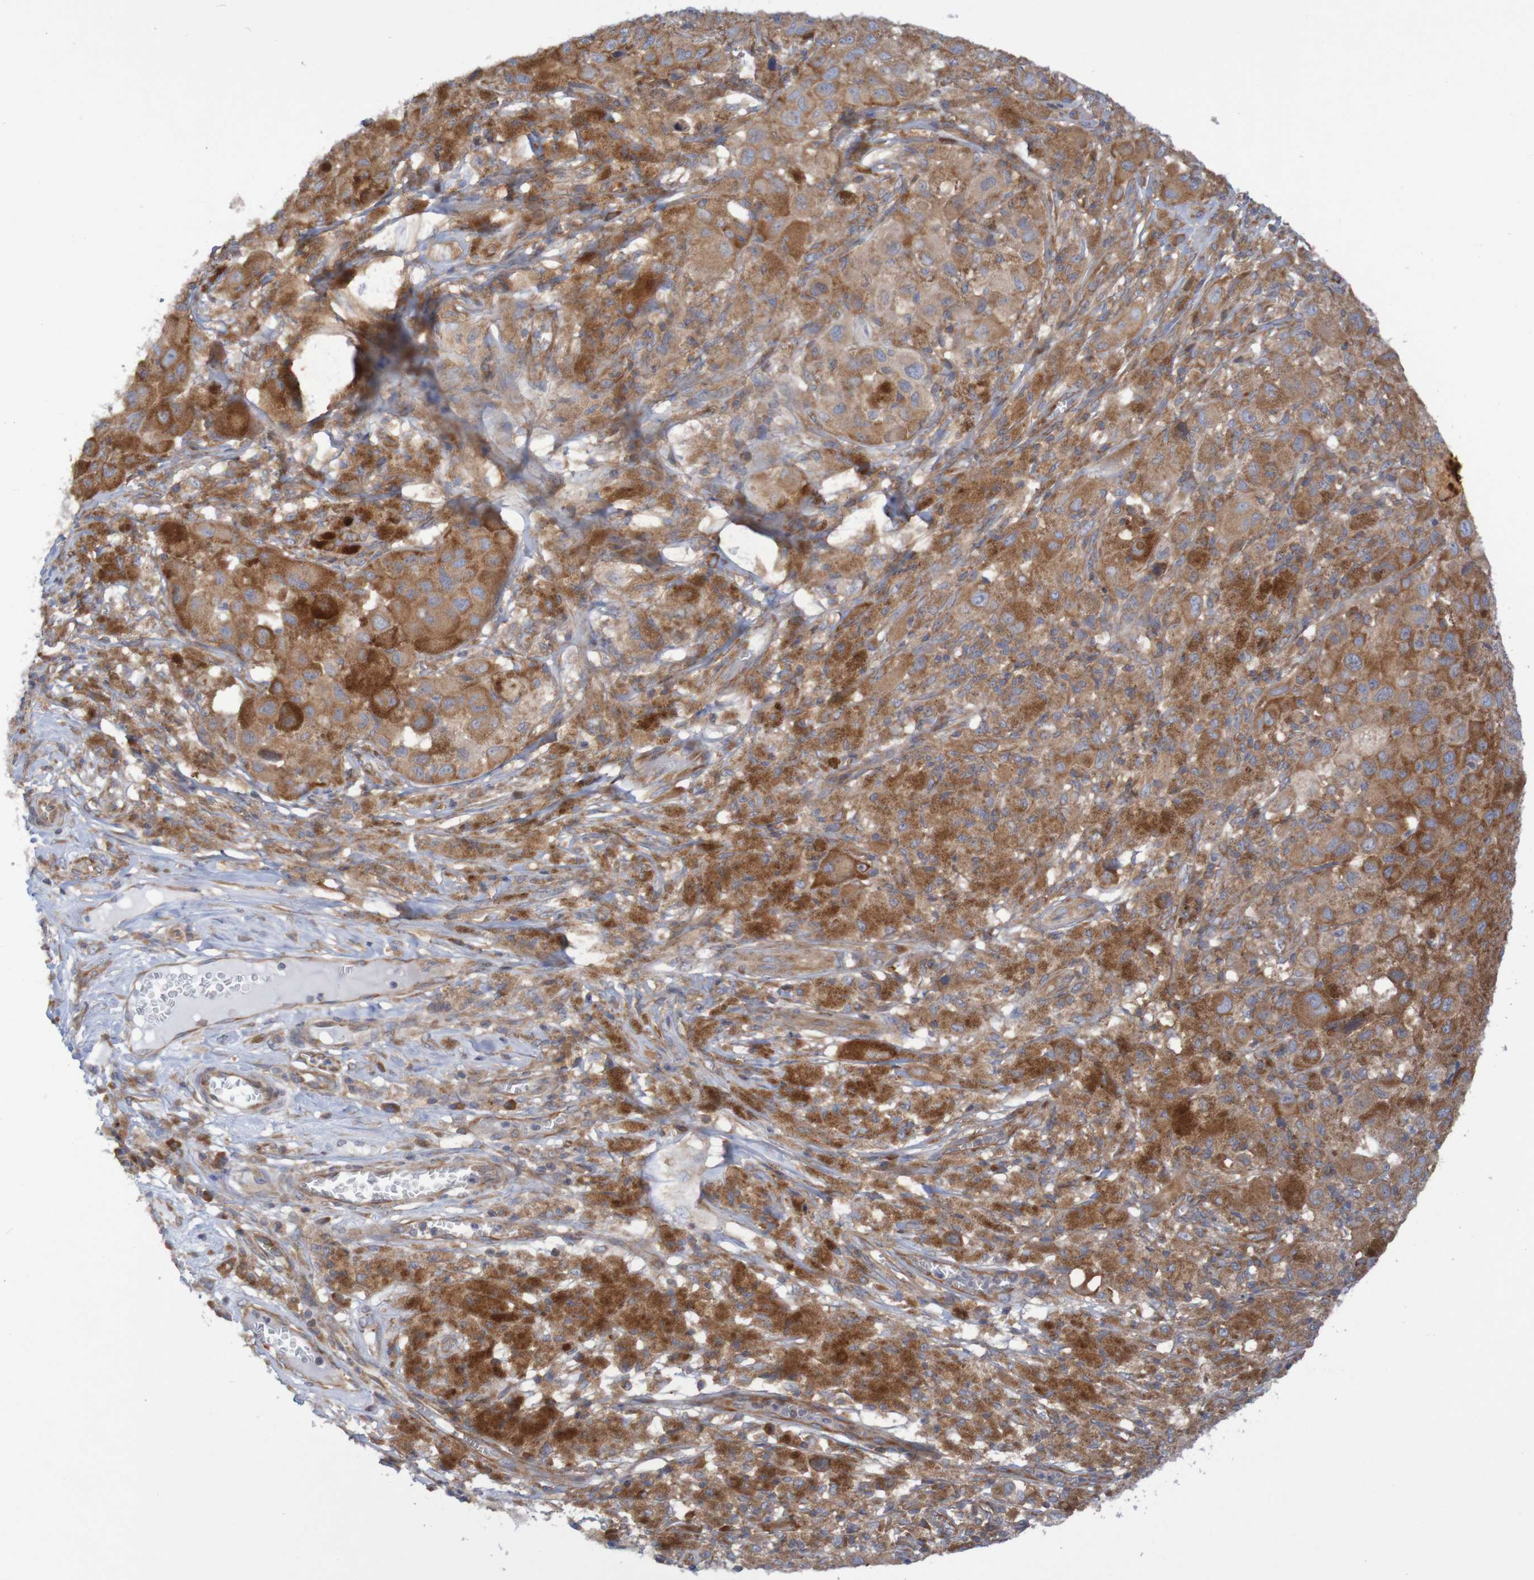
{"staining": {"intensity": "strong", "quantity": ">75%", "location": "cytoplasmic/membranous"}, "tissue": "melanoma", "cell_type": "Tumor cells", "image_type": "cancer", "snomed": [{"axis": "morphology", "description": "Malignant melanoma, NOS"}, {"axis": "topography", "description": "Skin"}], "caption": "Melanoma was stained to show a protein in brown. There is high levels of strong cytoplasmic/membranous expression in about >75% of tumor cells.", "gene": "LRRC47", "patient": {"sex": "male", "age": 96}}